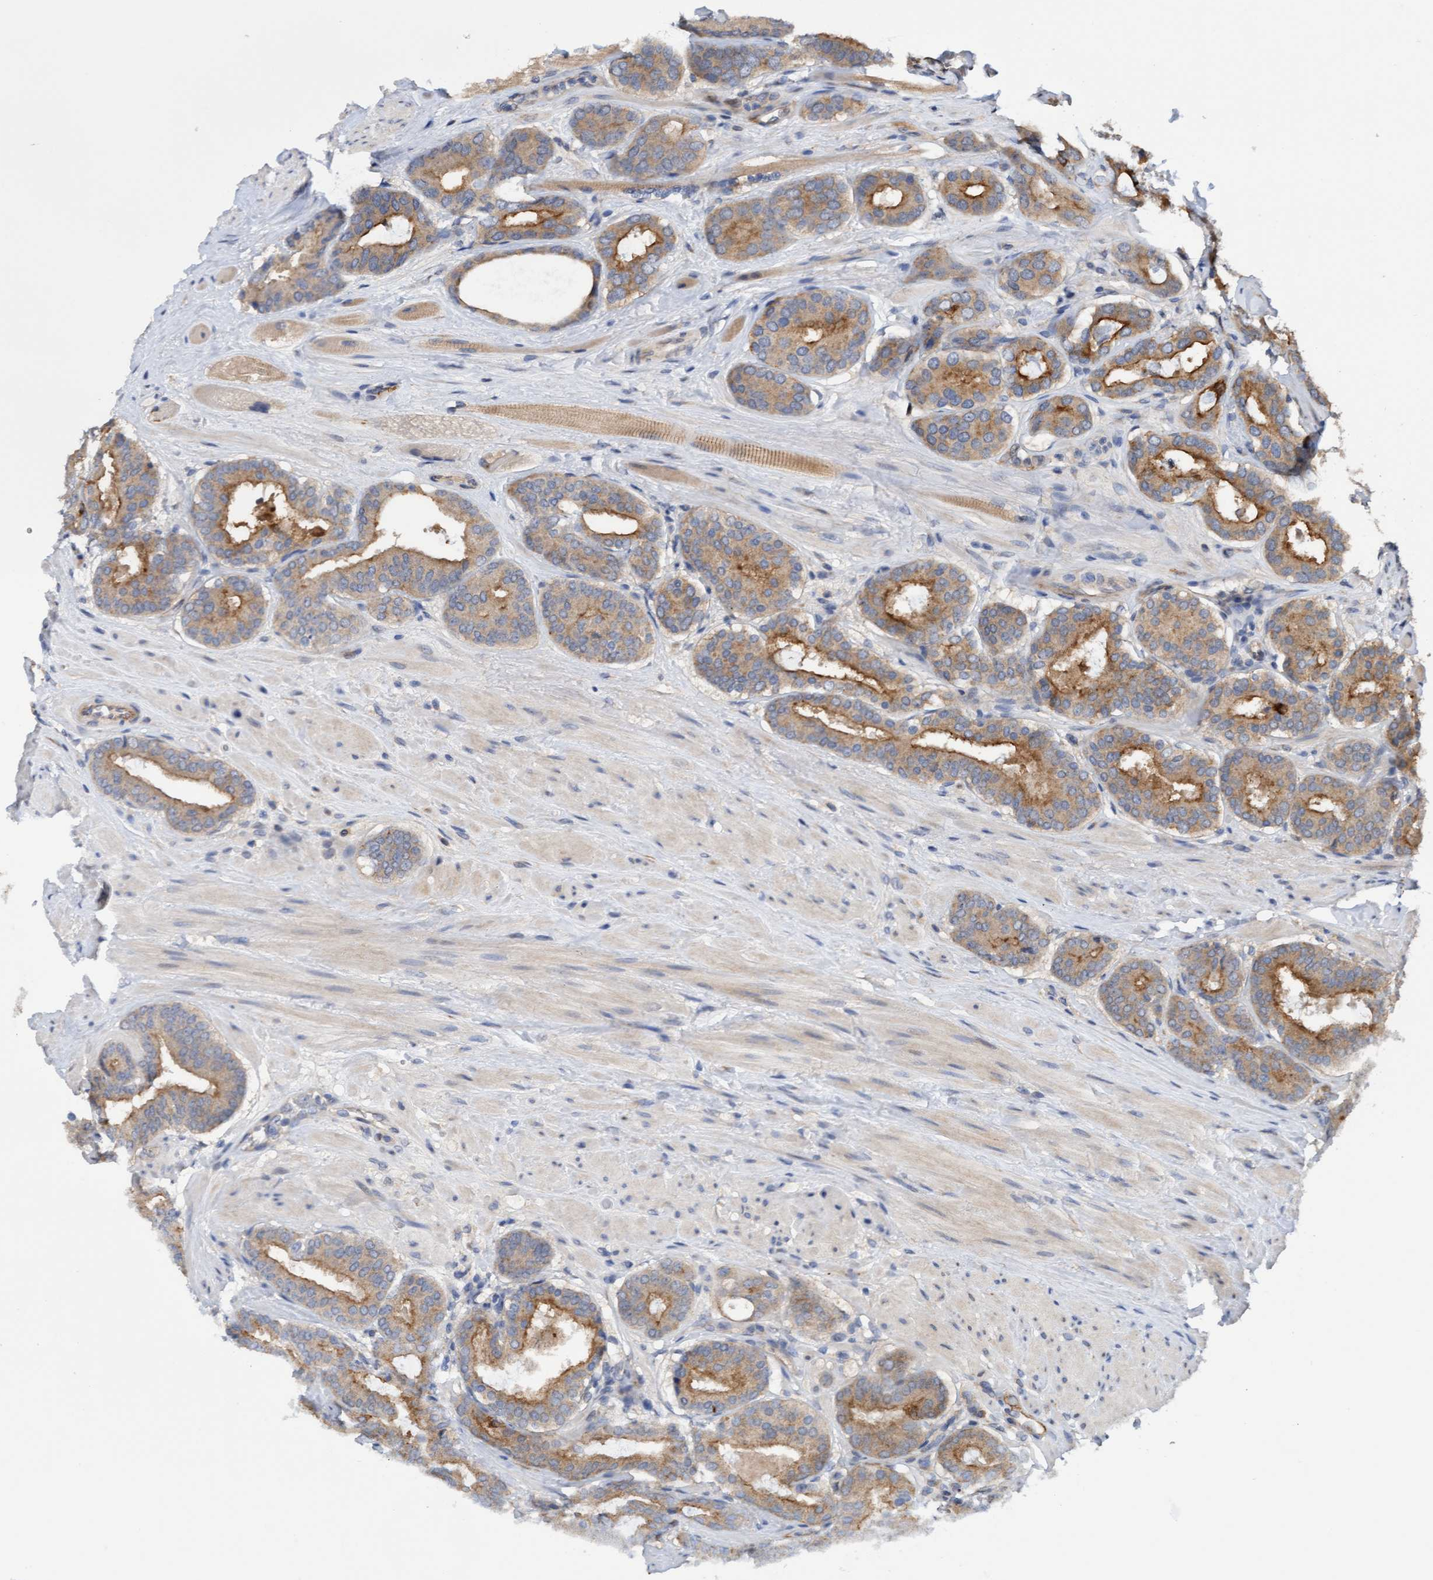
{"staining": {"intensity": "moderate", "quantity": ">75%", "location": "cytoplasmic/membranous"}, "tissue": "prostate cancer", "cell_type": "Tumor cells", "image_type": "cancer", "snomed": [{"axis": "morphology", "description": "Adenocarcinoma, Low grade"}, {"axis": "topography", "description": "Prostate"}], "caption": "Prostate cancer stained with a protein marker shows moderate staining in tumor cells.", "gene": "ITFG1", "patient": {"sex": "male", "age": 69}}